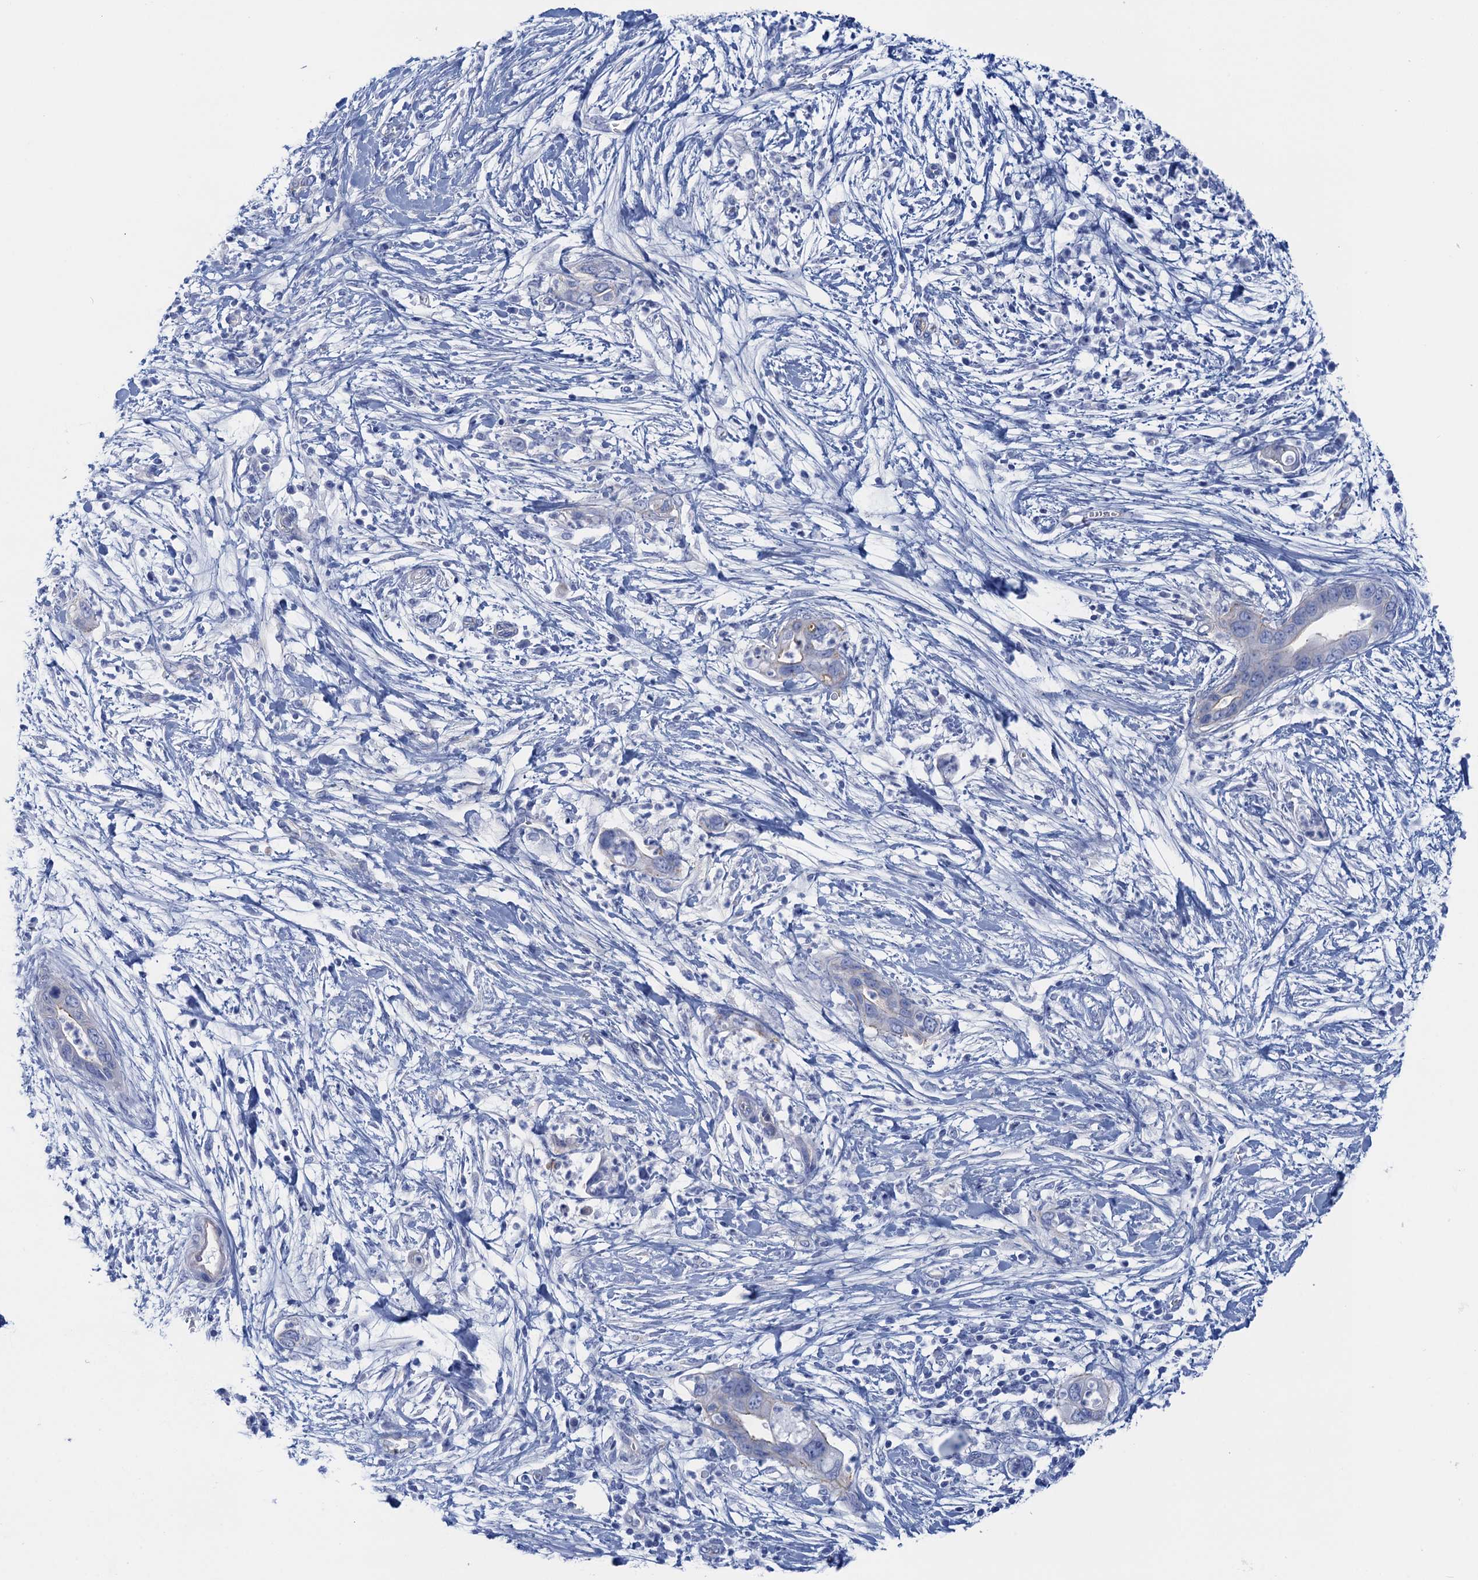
{"staining": {"intensity": "negative", "quantity": "none", "location": "none"}, "tissue": "pancreatic cancer", "cell_type": "Tumor cells", "image_type": "cancer", "snomed": [{"axis": "morphology", "description": "Adenocarcinoma, NOS"}, {"axis": "topography", "description": "Pancreas"}], "caption": "Tumor cells show no significant expression in pancreatic adenocarcinoma.", "gene": "CALML5", "patient": {"sex": "male", "age": 75}}